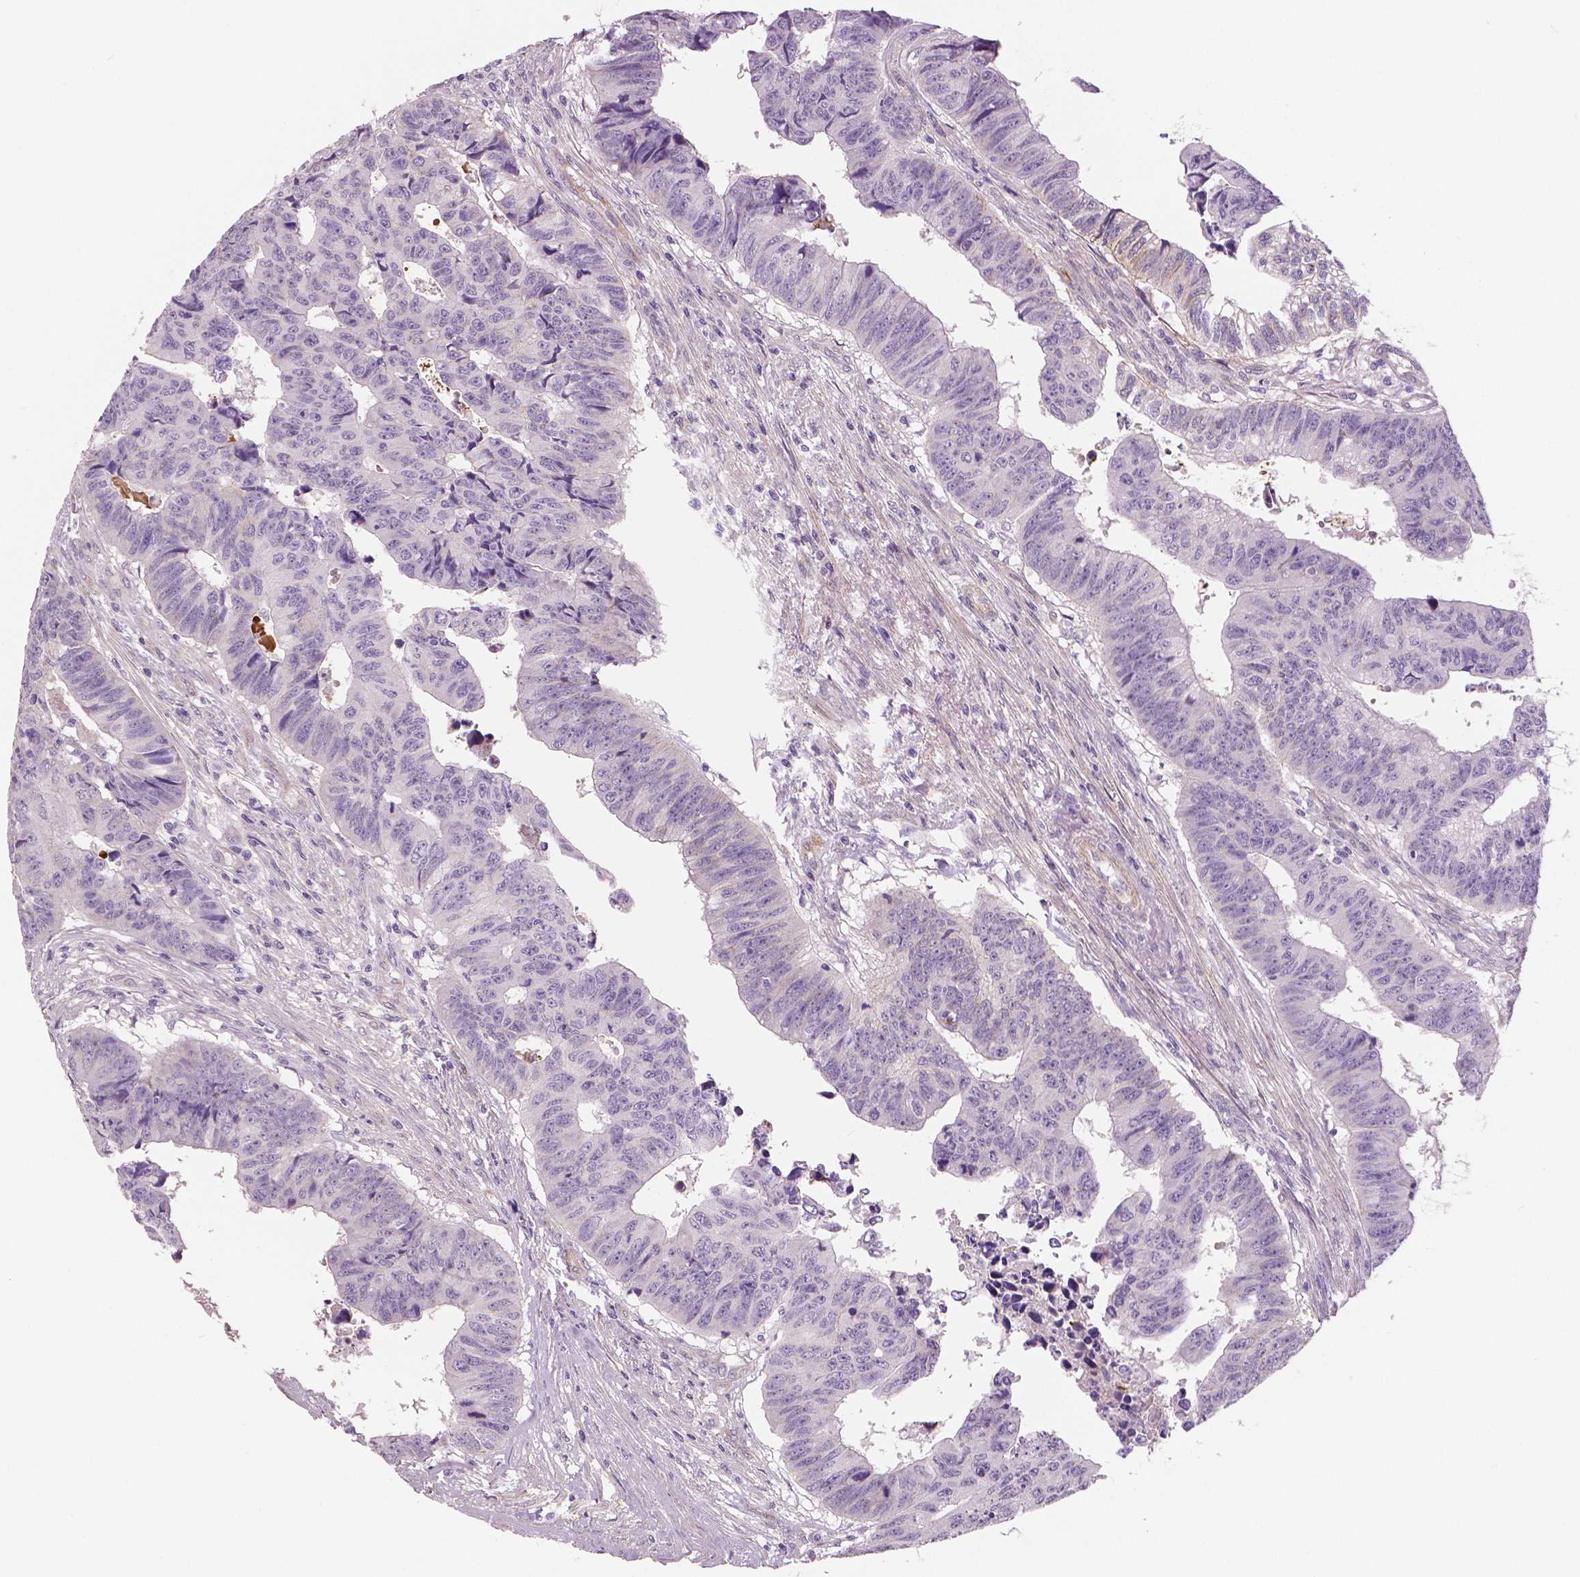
{"staining": {"intensity": "negative", "quantity": "none", "location": "none"}, "tissue": "colorectal cancer", "cell_type": "Tumor cells", "image_type": "cancer", "snomed": [{"axis": "morphology", "description": "Adenocarcinoma, NOS"}, {"axis": "topography", "description": "Rectum"}], "caption": "Histopathology image shows no protein positivity in tumor cells of colorectal cancer tissue.", "gene": "FLT1", "patient": {"sex": "female", "age": 85}}